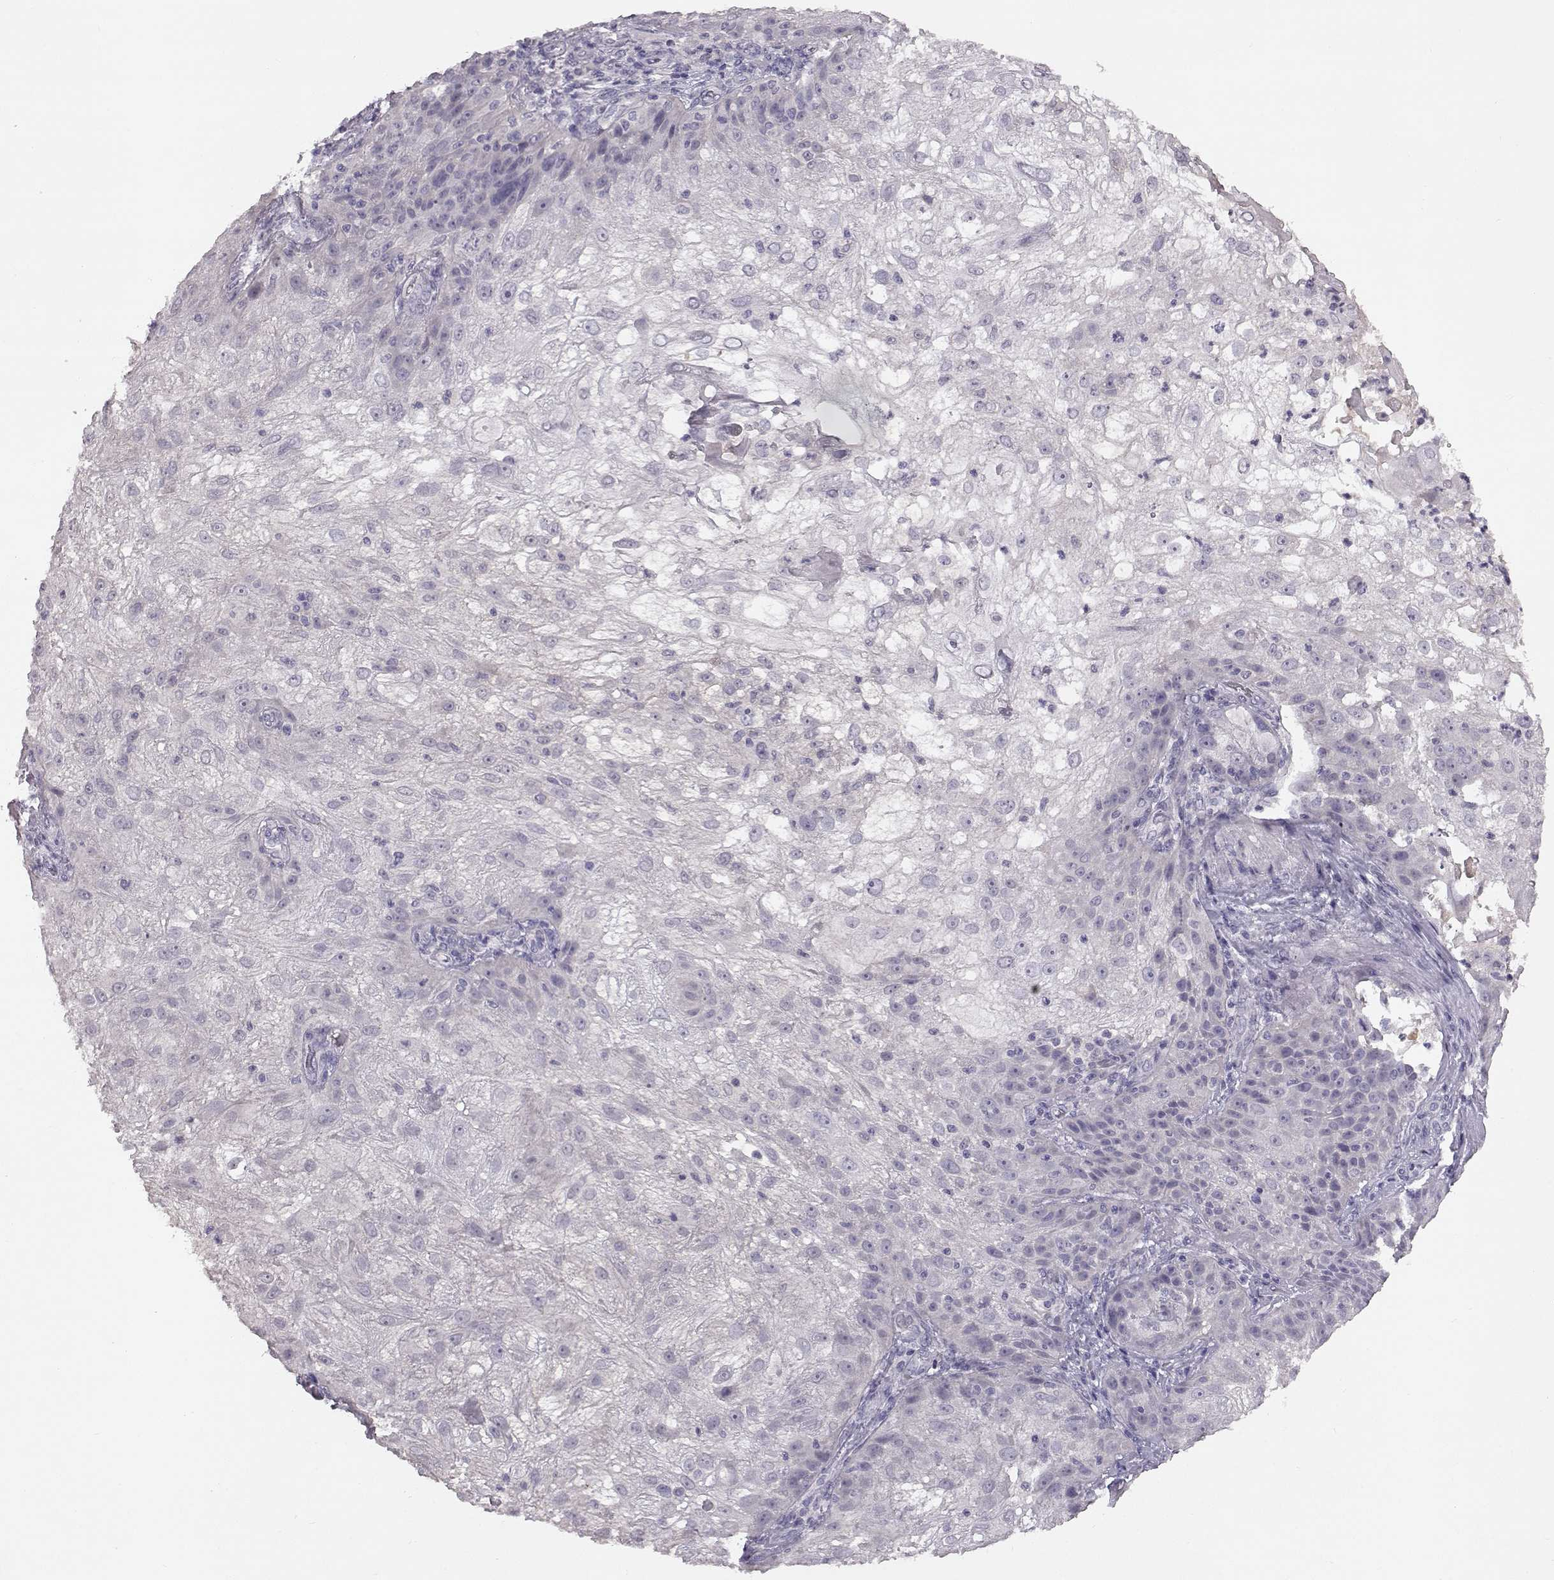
{"staining": {"intensity": "negative", "quantity": "none", "location": "none"}, "tissue": "skin cancer", "cell_type": "Tumor cells", "image_type": "cancer", "snomed": [{"axis": "morphology", "description": "Normal tissue, NOS"}, {"axis": "morphology", "description": "Squamous cell carcinoma, NOS"}, {"axis": "topography", "description": "Skin"}], "caption": "Skin squamous cell carcinoma was stained to show a protein in brown. There is no significant staining in tumor cells.", "gene": "SPAG17", "patient": {"sex": "female", "age": 83}}